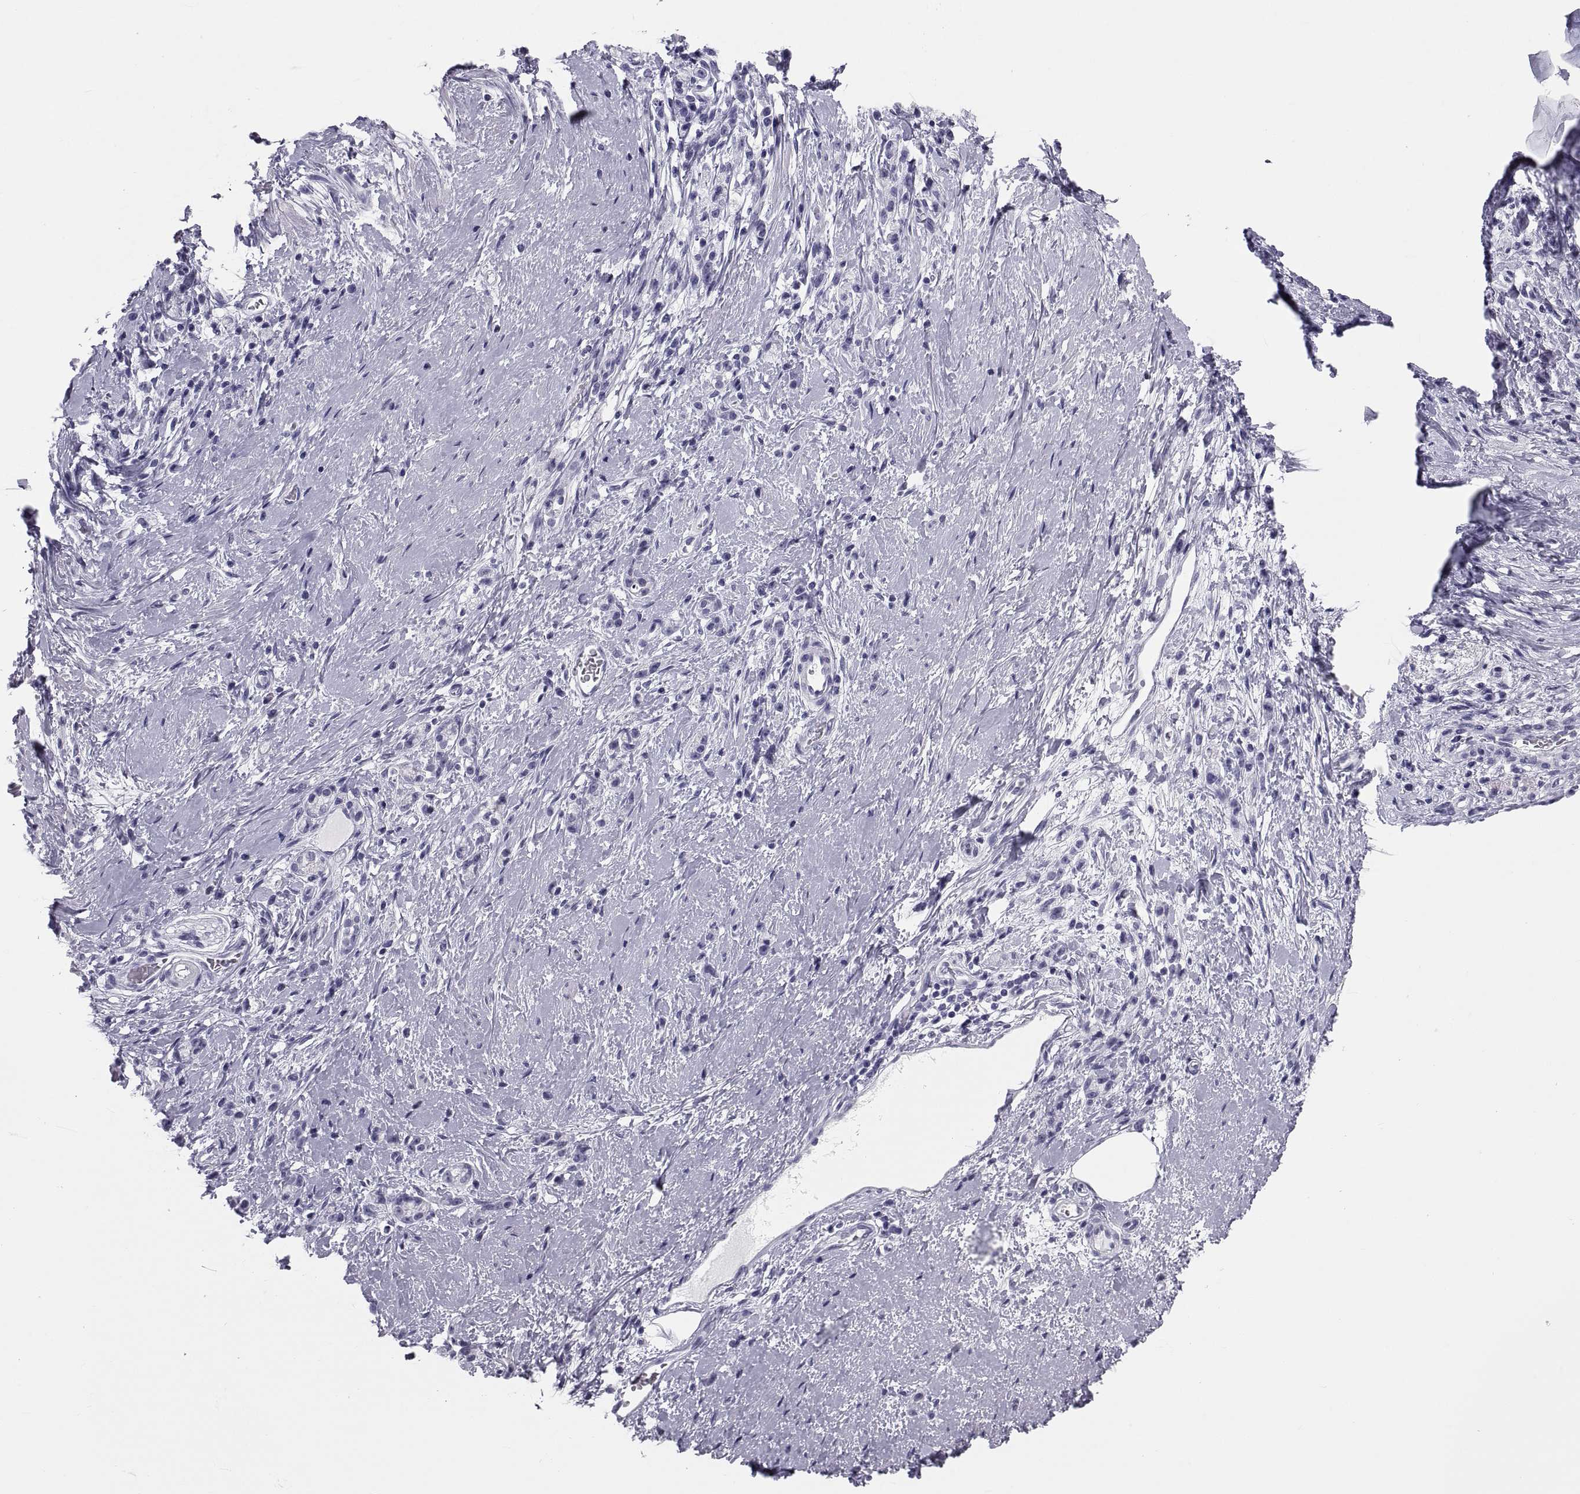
{"staining": {"intensity": "negative", "quantity": "none", "location": "none"}, "tissue": "stomach cancer", "cell_type": "Tumor cells", "image_type": "cancer", "snomed": [{"axis": "morphology", "description": "Adenocarcinoma, NOS"}, {"axis": "topography", "description": "Stomach"}], "caption": "Tumor cells are negative for protein expression in human stomach adenocarcinoma.", "gene": "CRISP1", "patient": {"sex": "male", "age": 58}}